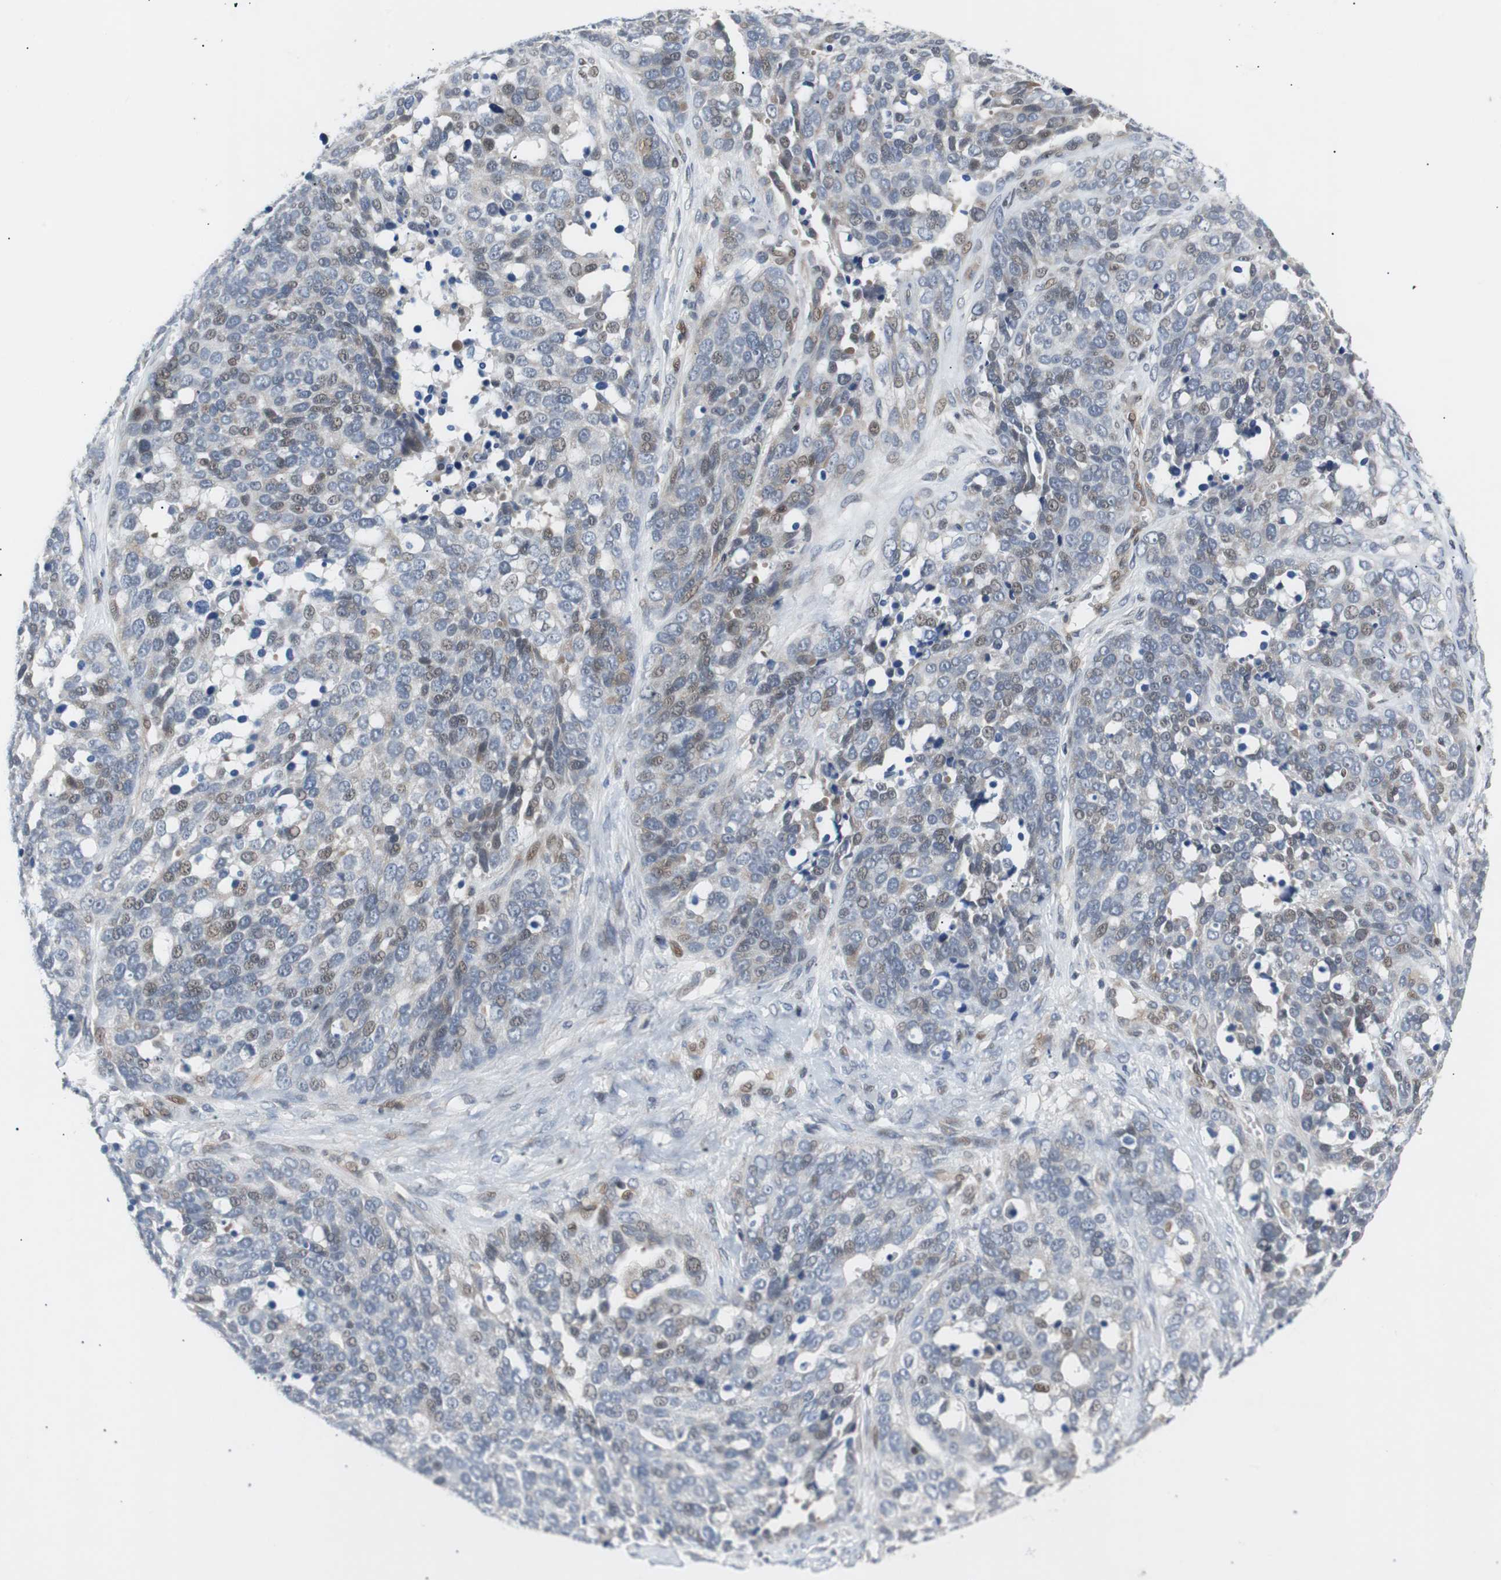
{"staining": {"intensity": "weak", "quantity": "25%-75%", "location": "nuclear"}, "tissue": "ovarian cancer", "cell_type": "Tumor cells", "image_type": "cancer", "snomed": [{"axis": "morphology", "description": "Cystadenocarcinoma, serous, NOS"}, {"axis": "topography", "description": "Ovary"}], "caption": "Ovarian cancer (serous cystadenocarcinoma) tissue reveals weak nuclear staining in about 25%-75% of tumor cells, visualized by immunohistochemistry.", "gene": "MAP2K4", "patient": {"sex": "female", "age": 44}}